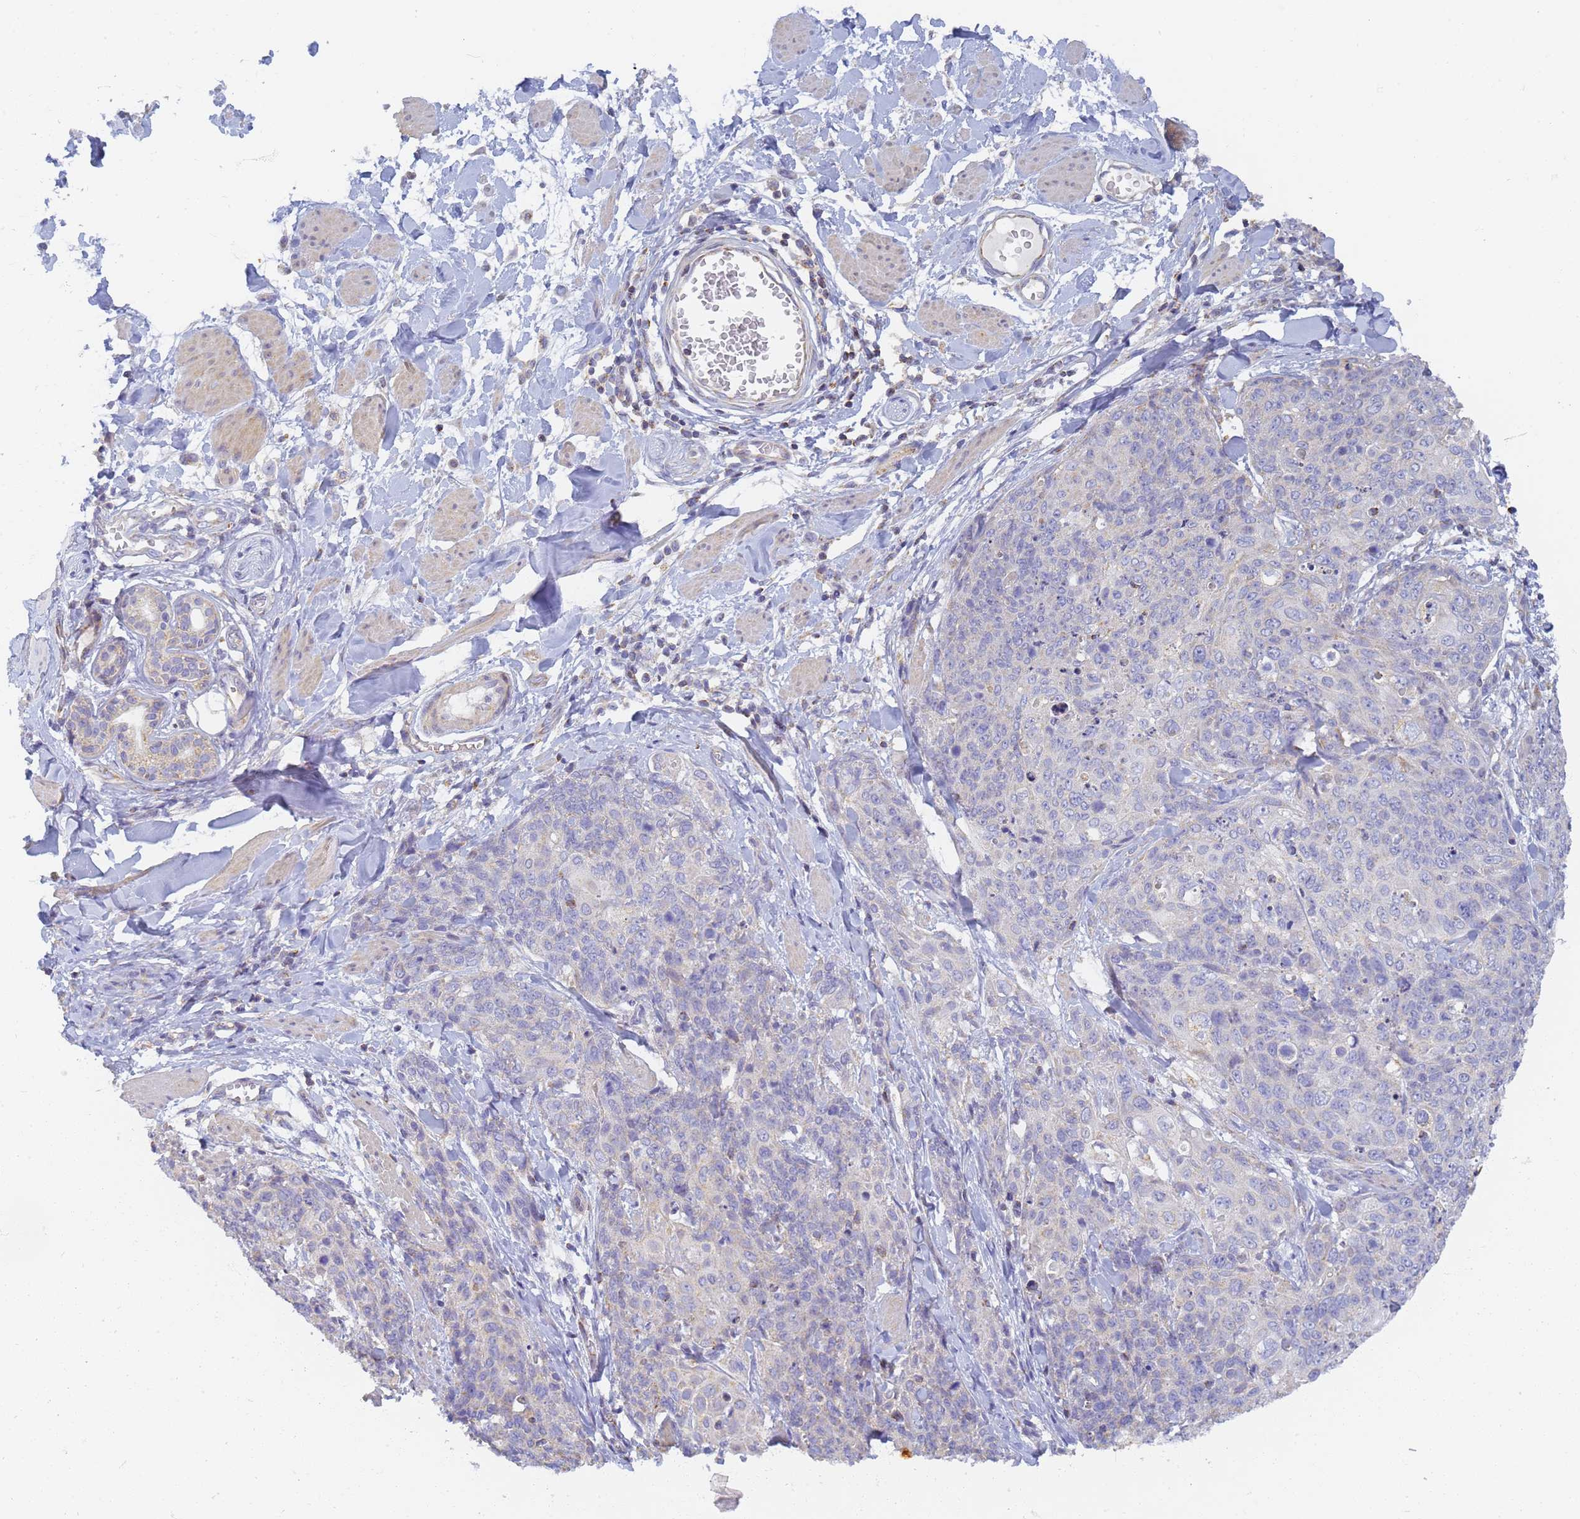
{"staining": {"intensity": "negative", "quantity": "none", "location": "none"}, "tissue": "skin cancer", "cell_type": "Tumor cells", "image_type": "cancer", "snomed": [{"axis": "morphology", "description": "Squamous cell carcinoma, NOS"}, {"axis": "topography", "description": "Skin"}, {"axis": "topography", "description": "Vulva"}], "caption": "IHC photomicrograph of neoplastic tissue: skin cancer stained with DAB (3,3'-diaminobenzidine) demonstrates no significant protein staining in tumor cells.", "gene": "UTP23", "patient": {"sex": "female", "age": 85}}